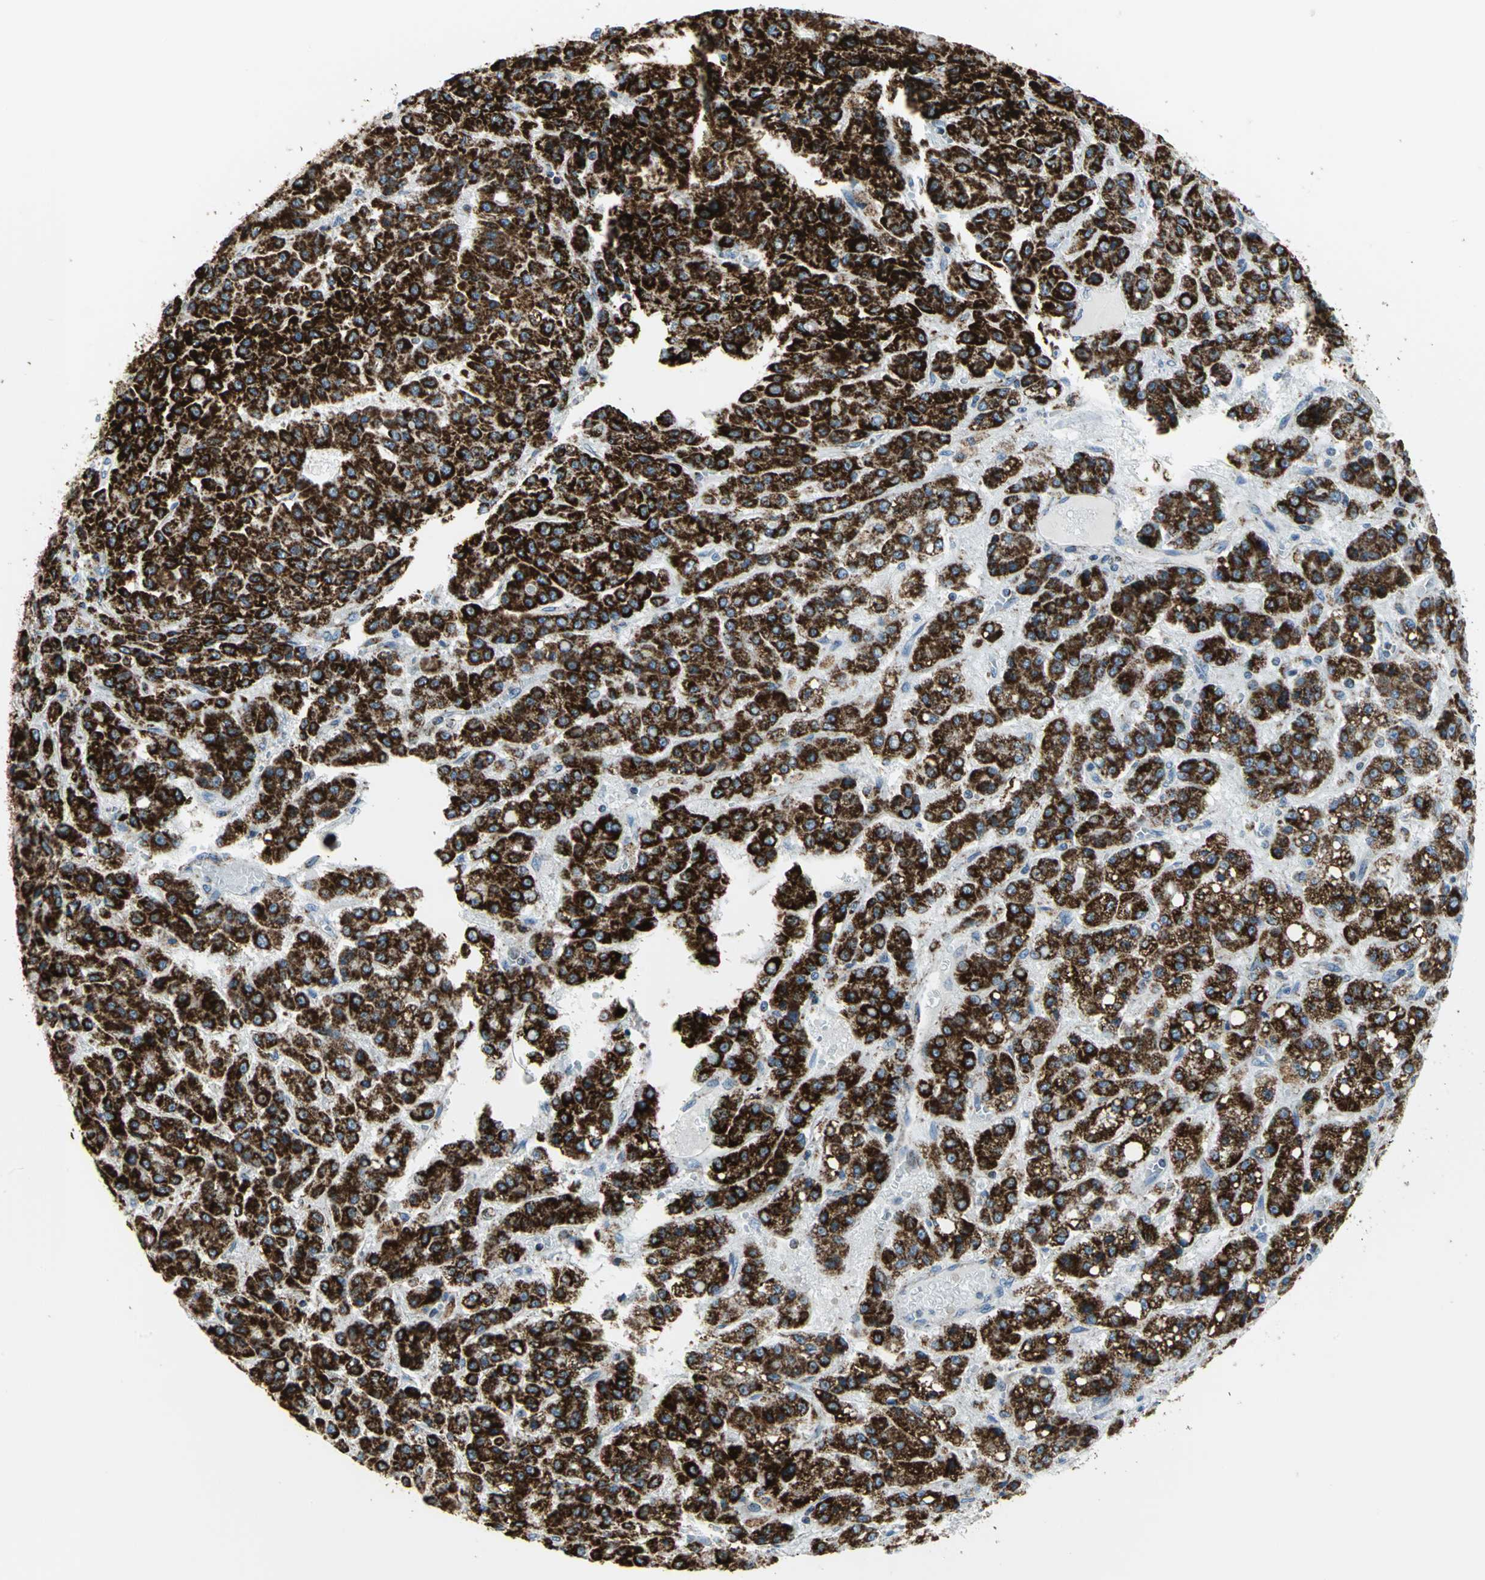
{"staining": {"intensity": "strong", "quantity": ">75%", "location": "cytoplasmic/membranous"}, "tissue": "liver cancer", "cell_type": "Tumor cells", "image_type": "cancer", "snomed": [{"axis": "morphology", "description": "Carcinoma, Hepatocellular, NOS"}, {"axis": "topography", "description": "Liver"}], "caption": "Tumor cells show strong cytoplasmic/membranous positivity in approximately >75% of cells in hepatocellular carcinoma (liver).", "gene": "NTRK1", "patient": {"sex": "male", "age": 70}}